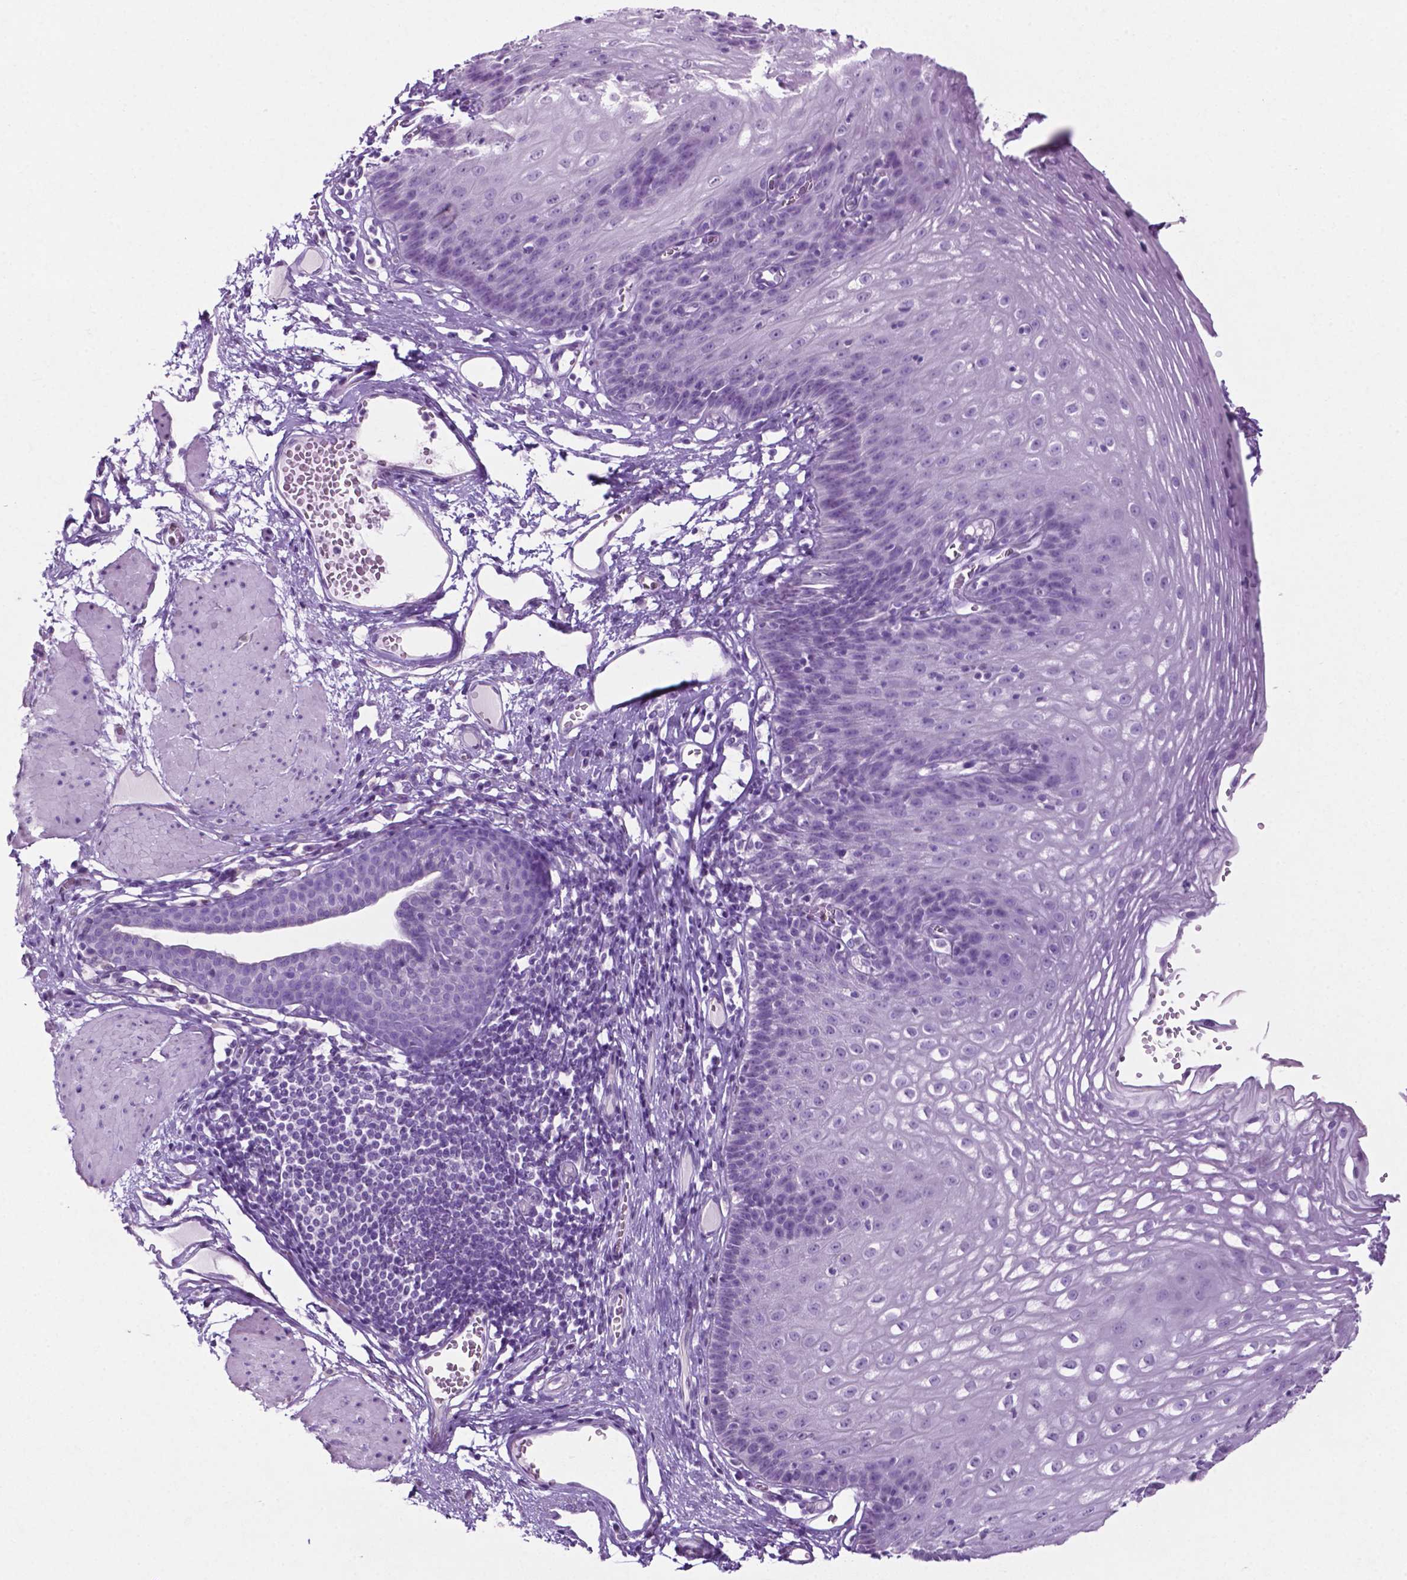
{"staining": {"intensity": "negative", "quantity": "none", "location": "none"}, "tissue": "esophagus", "cell_type": "Squamous epithelial cells", "image_type": "normal", "snomed": [{"axis": "morphology", "description": "Normal tissue, NOS"}, {"axis": "topography", "description": "Esophagus"}], "caption": "DAB (3,3'-diaminobenzidine) immunohistochemical staining of benign human esophagus reveals no significant staining in squamous epithelial cells.", "gene": "PHGR1", "patient": {"sex": "male", "age": 72}}